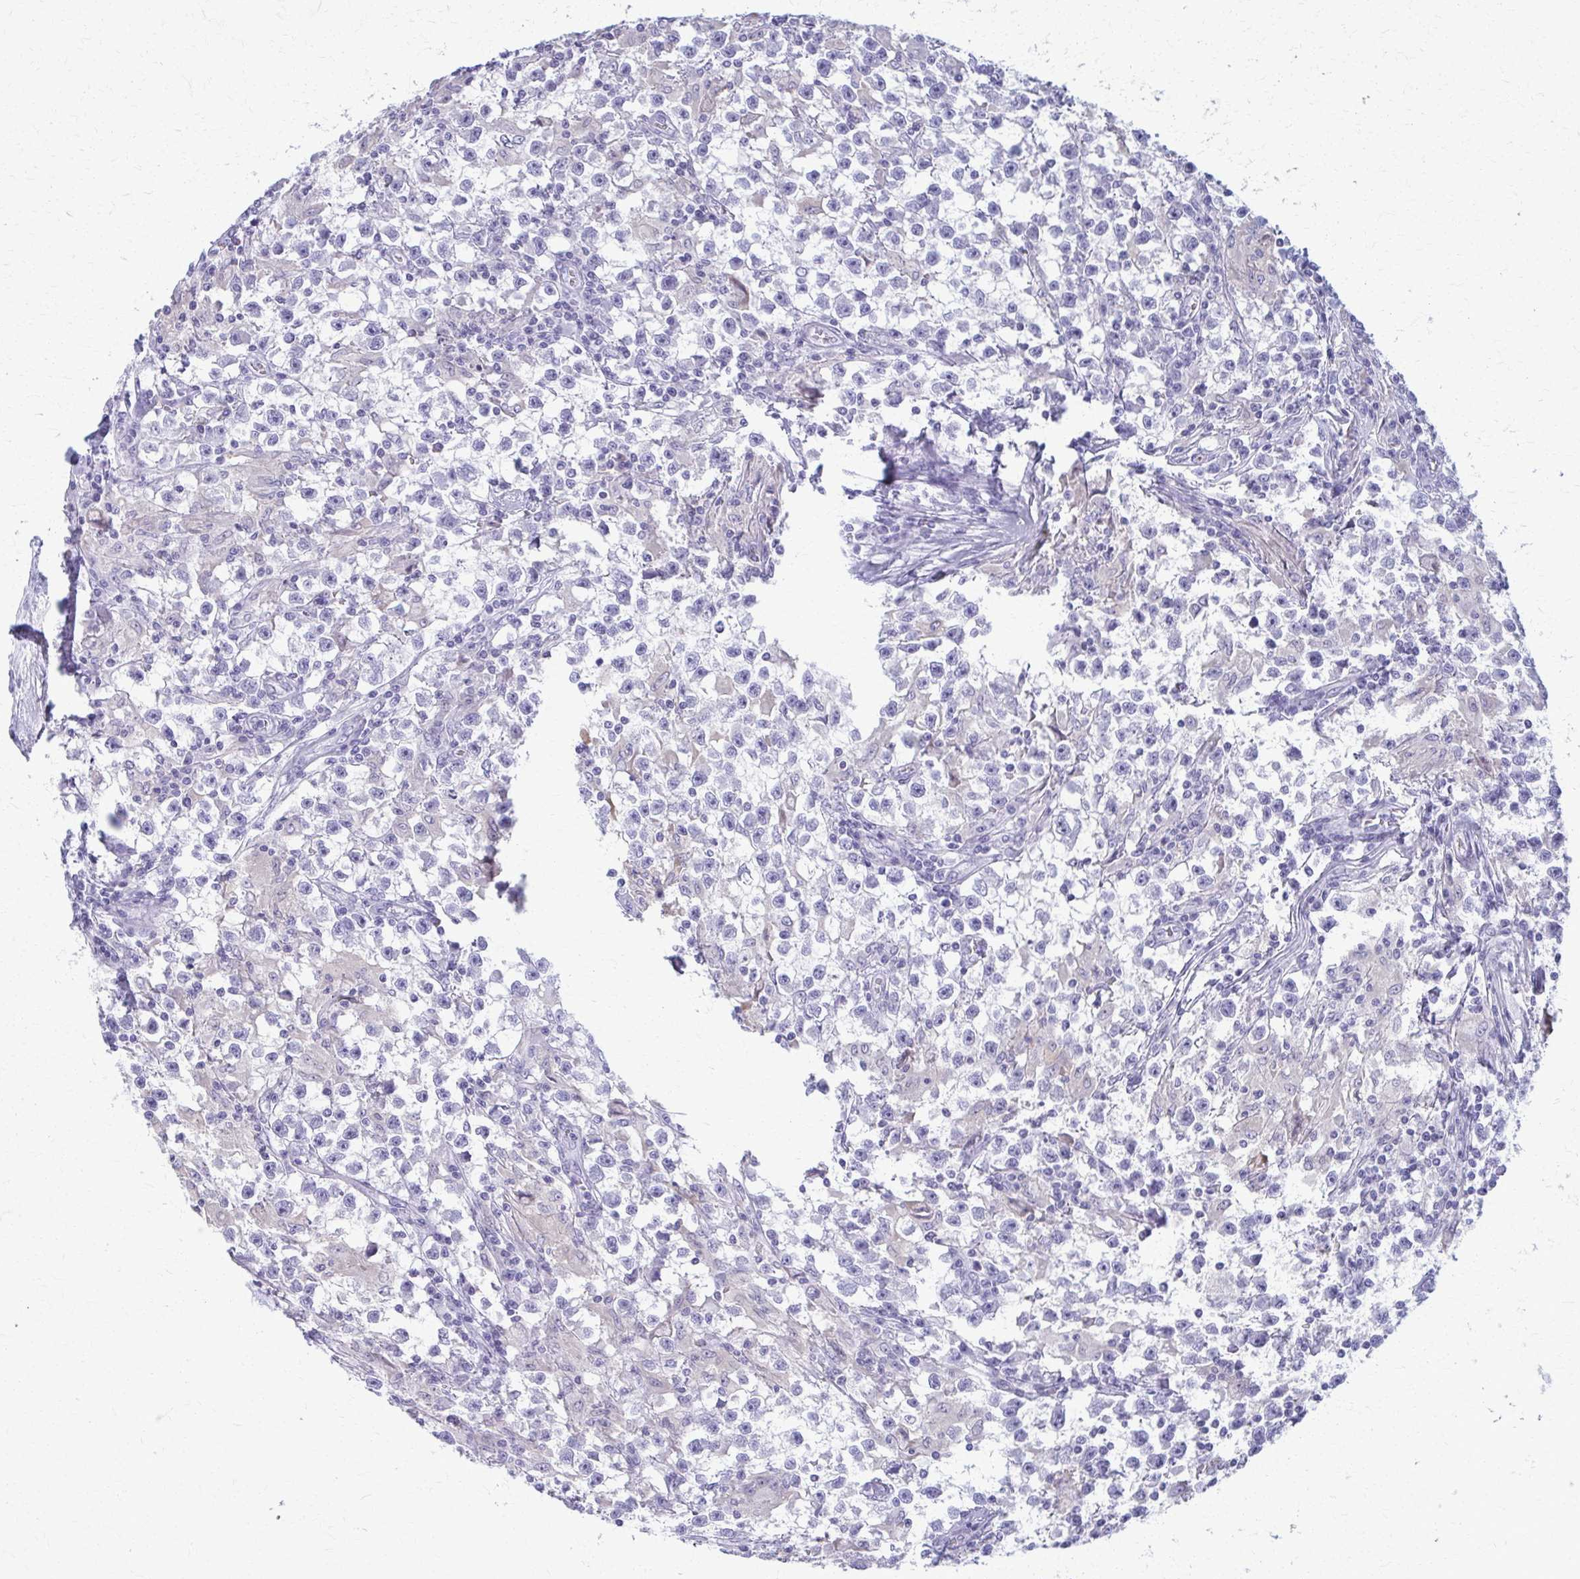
{"staining": {"intensity": "negative", "quantity": "none", "location": "none"}, "tissue": "testis cancer", "cell_type": "Tumor cells", "image_type": "cancer", "snomed": [{"axis": "morphology", "description": "Seminoma, NOS"}, {"axis": "topography", "description": "Testis"}], "caption": "Immunohistochemical staining of testis seminoma shows no significant positivity in tumor cells.", "gene": "ACSM2B", "patient": {"sex": "male", "age": 31}}